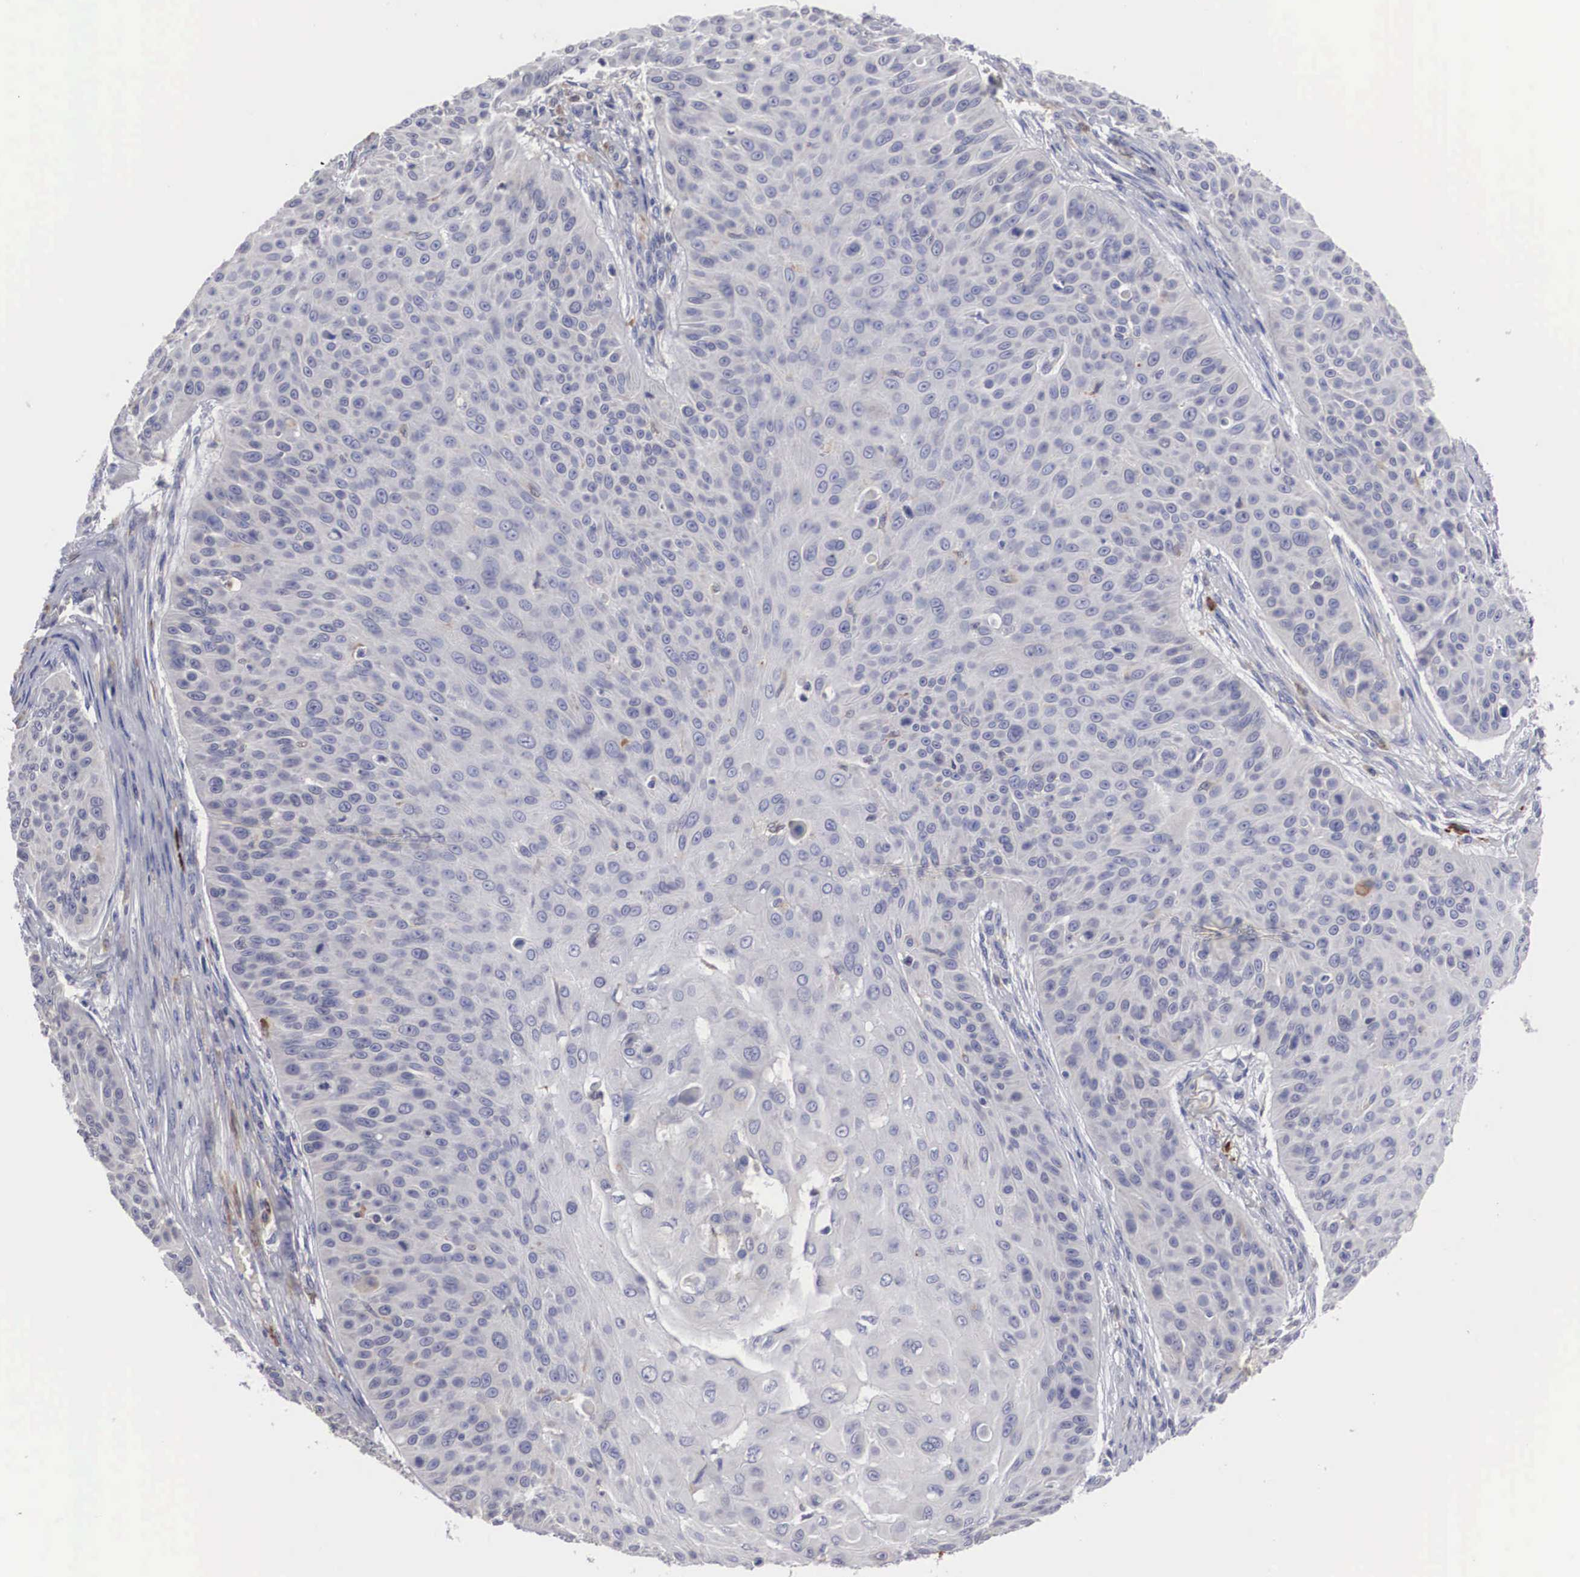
{"staining": {"intensity": "negative", "quantity": "none", "location": "none"}, "tissue": "skin cancer", "cell_type": "Tumor cells", "image_type": "cancer", "snomed": [{"axis": "morphology", "description": "Squamous cell carcinoma, NOS"}, {"axis": "topography", "description": "Skin"}], "caption": "Immunohistochemistry (IHC) micrograph of neoplastic tissue: human skin cancer stained with DAB (3,3'-diaminobenzidine) displays no significant protein staining in tumor cells.", "gene": "HMOX1", "patient": {"sex": "male", "age": 82}}